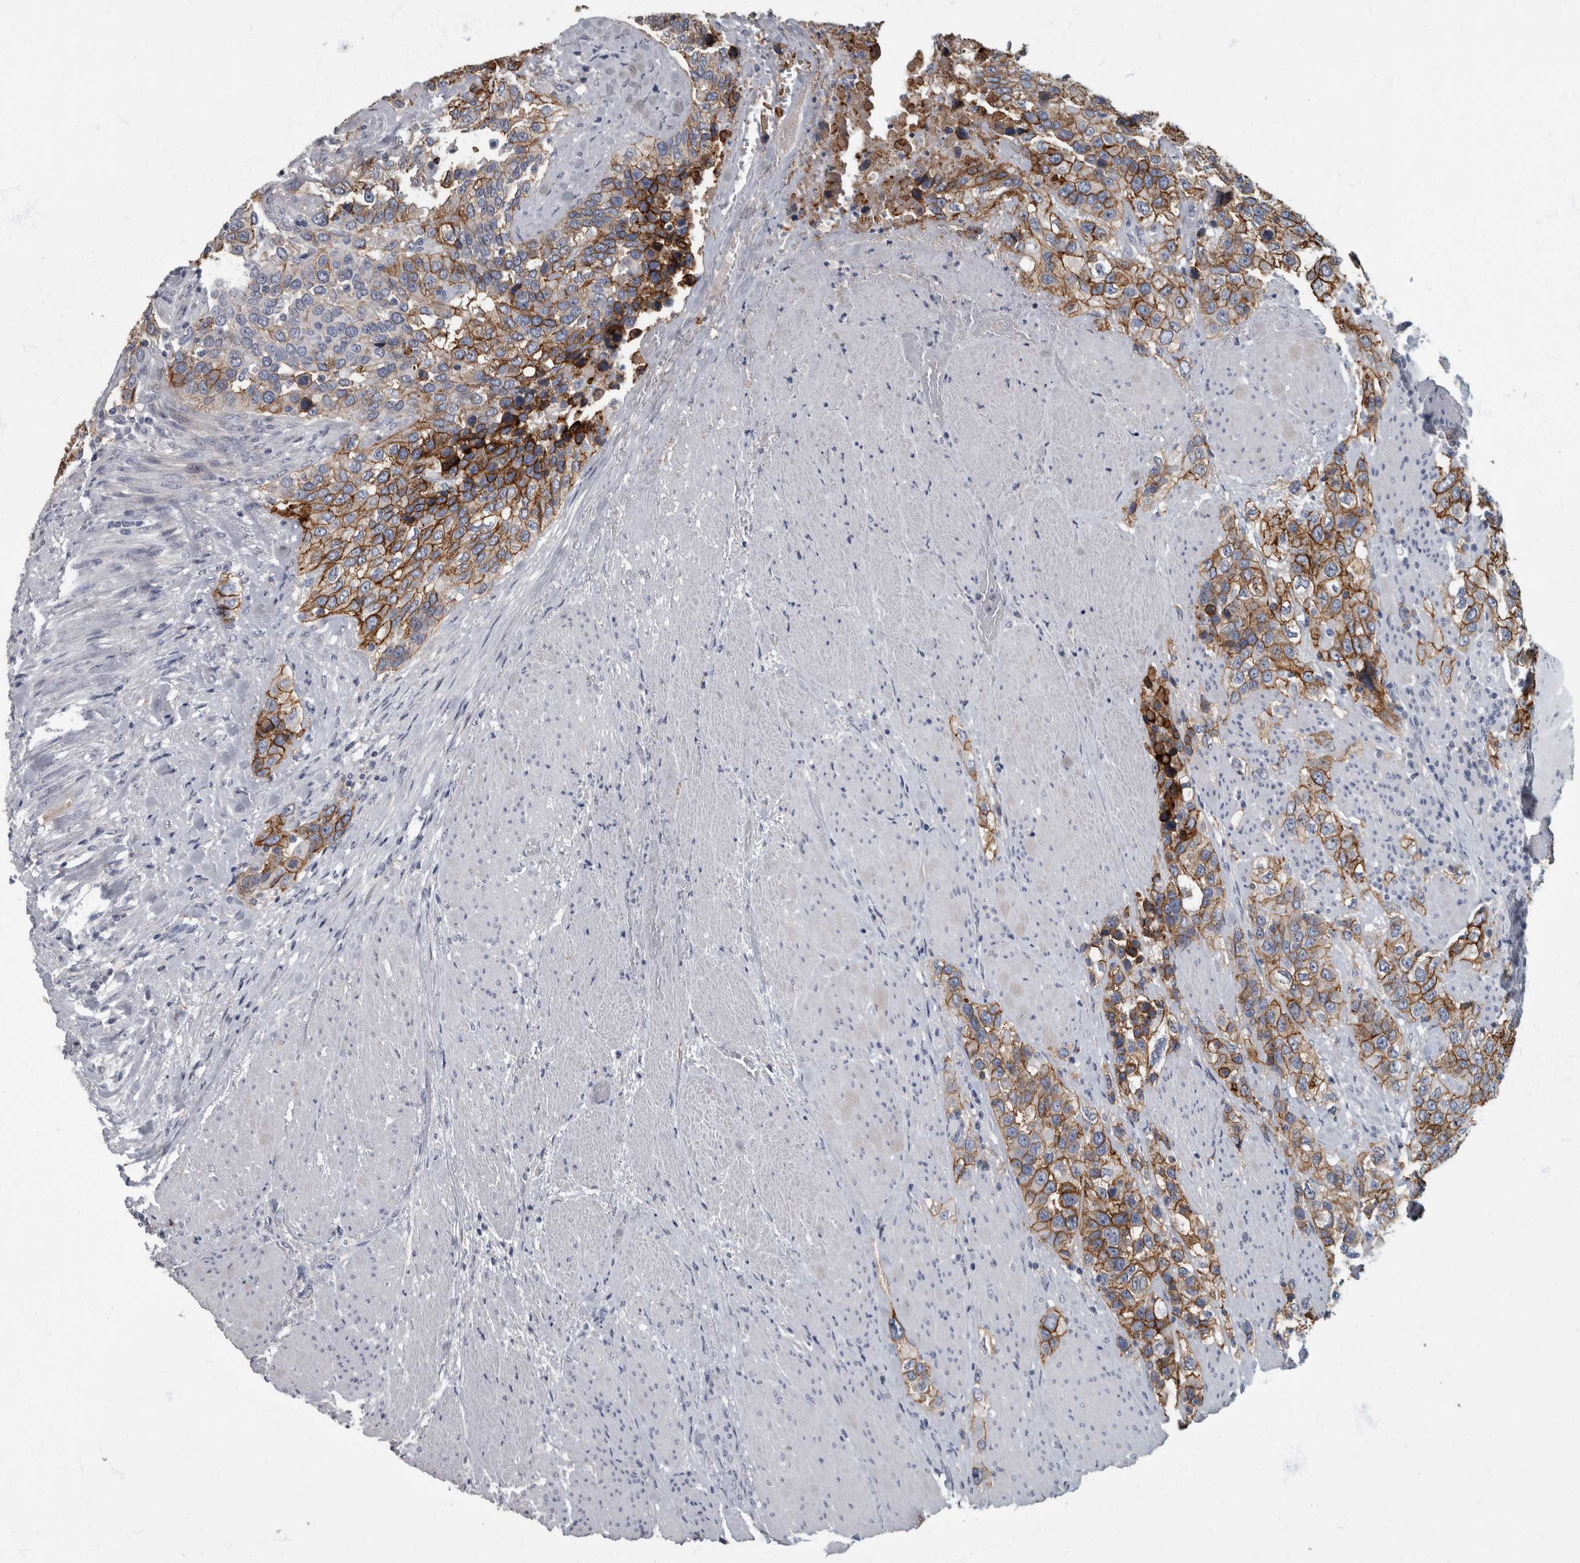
{"staining": {"intensity": "strong", "quantity": ">75%", "location": "cytoplasmic/membranous"}, "tissue": "urothelial cancer", "cell_type": "Tumor cells", "image_type": "cancer", "snomed": [{"axis": "morphology", "description": "Urothelial carcinoma, High grade"}, {"axis": "topography", "description": "Urinary bladder"}], "caption": "A histopathology image showing strong cytoplasmic/membranous expression in approximately >75% of tumor cells in high-grade urothelial carcinoma, as visualized by brown immunohistochemical staining.", "gene": "DSG2", "patient": {"sex": "female", "age": 80}}